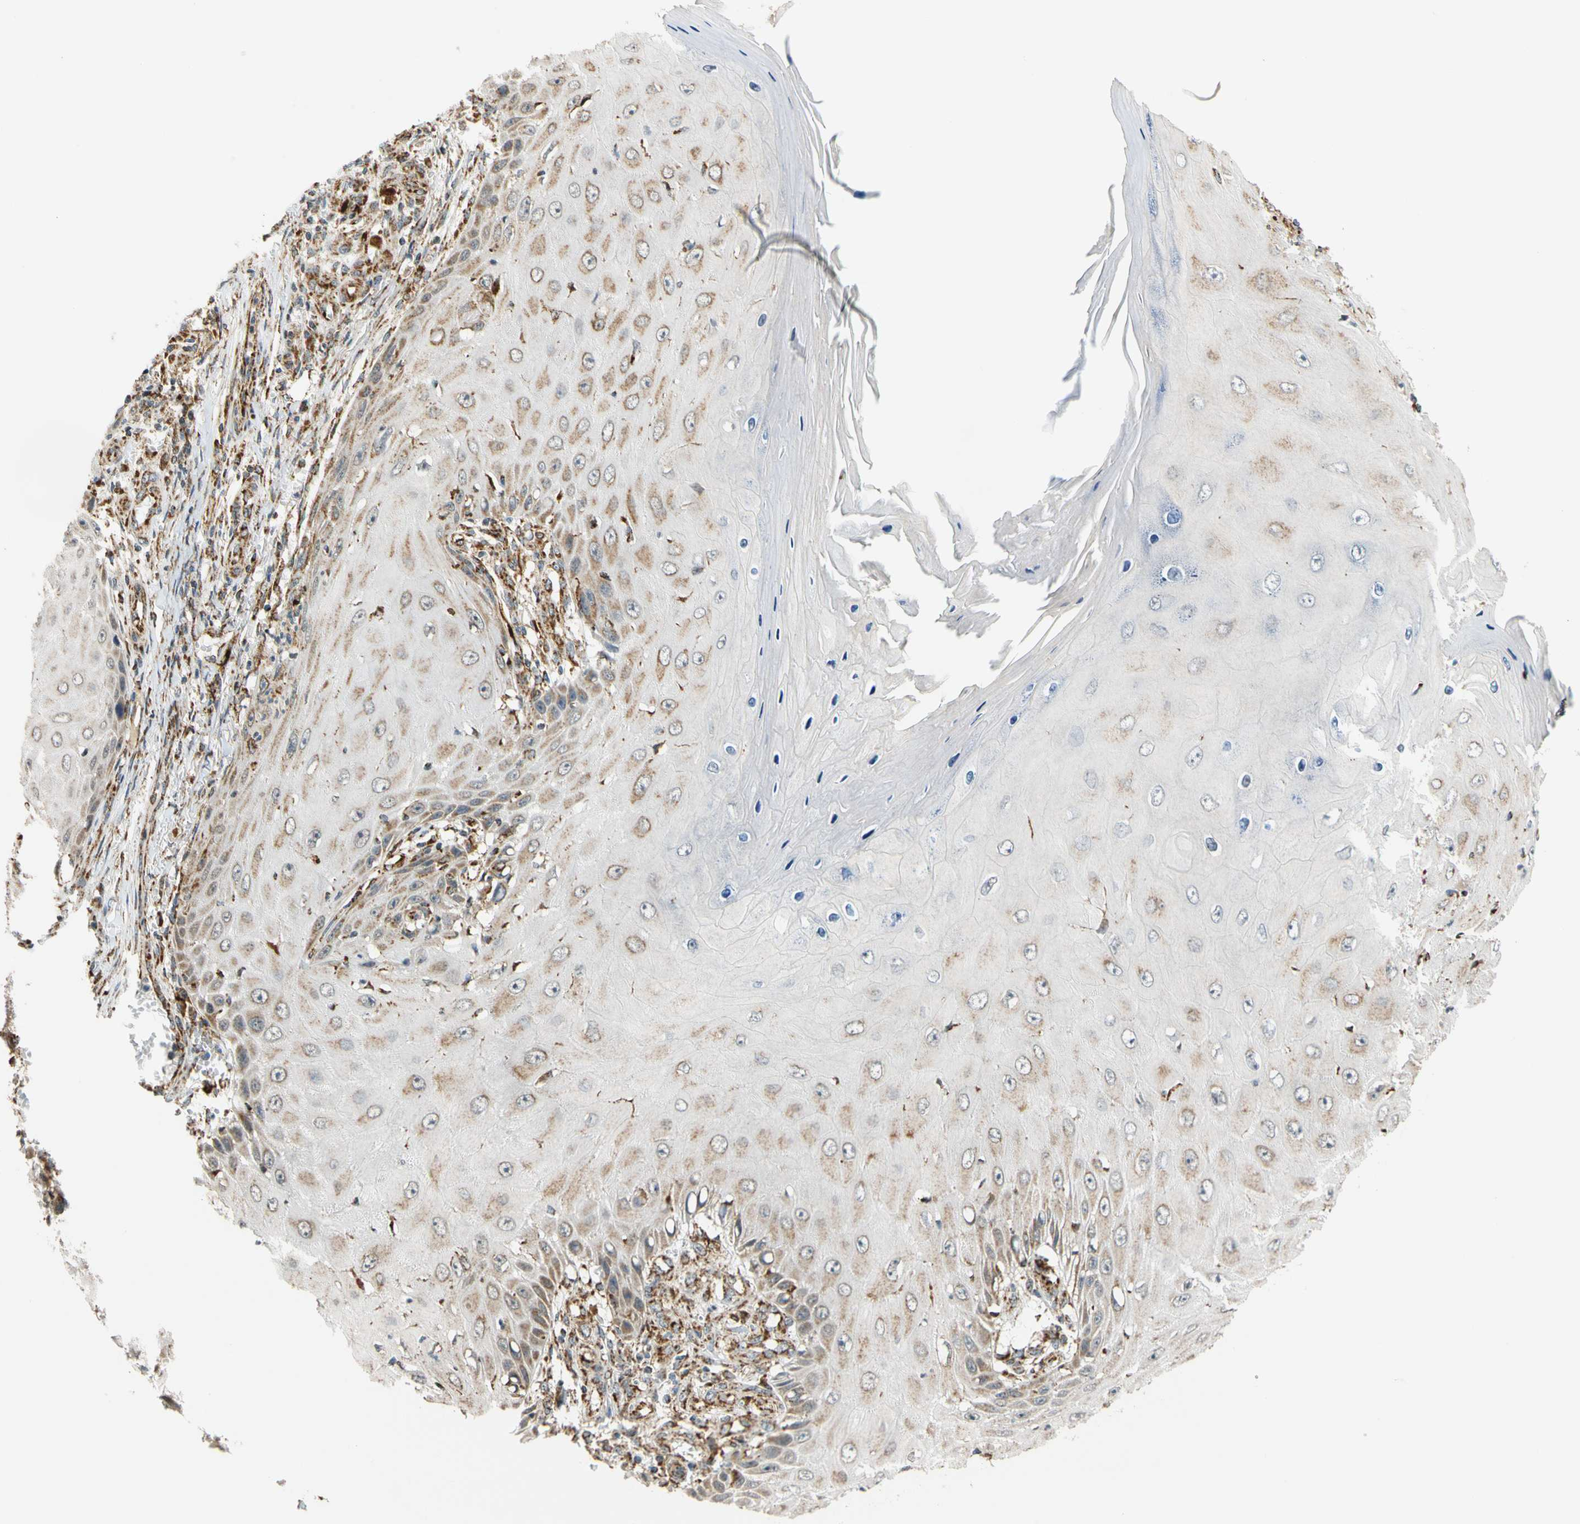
{"staining": {"intensity": "weak", "quantity": "25%-75%", "location": "cytoplasmic/membranous"}, "tissue": "skin cancer", "cell_type": "Tumor cells", "image_type": "cancer", "snomed": [{"axis": "morphology", "description": "Squamous cell carcinoma, NOS"}, {"axis": "topography", "description": "Skin"}], "caption": "Weak cytoplasmic/membranous positivity for a protein is identified in approximately 25%-75% of tumor cells of skin cancer (squamous cell carcinoma) using IHC.", "gene": "SFXN3", "patient": {"sex": "female", "age": 73}}